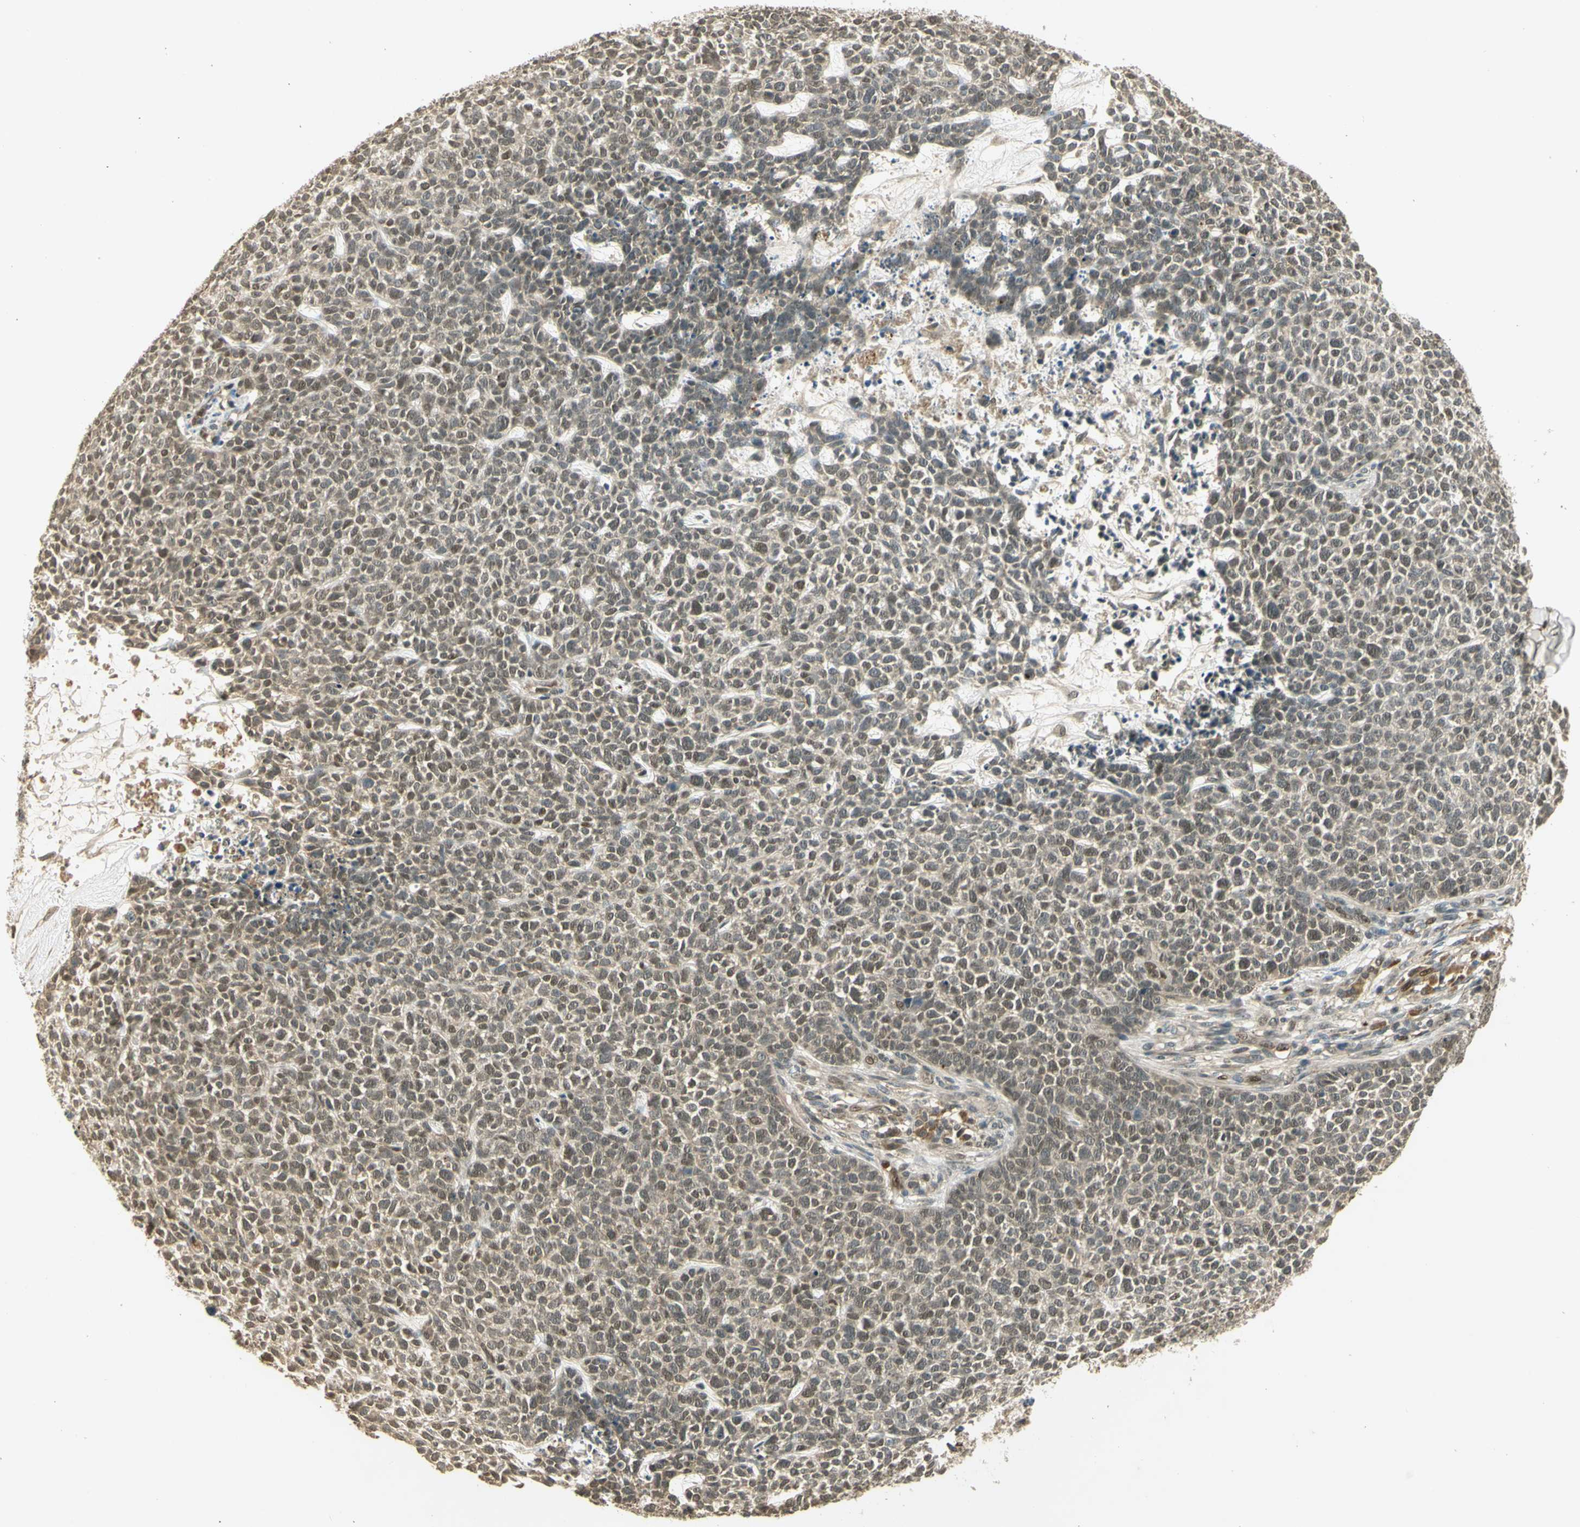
{"staining": {"intensity": "weak", "quantity": ">75%", "location": "nuclear"}, "tissue": "skin cancer", "cell_type": "Tumor cells", "image_type": "cancer", "snomed": [{"axis": "morphology", "description": "Basal cell carcinoma"}, {"axis": "topography", "description": "Skin"}], "caption": "Skin basal cell carcinoma stained with immunohistochemistry (IHC) reveals weak nuclear staining in about >75% of tumor cells.", "gene": "GMEB2", "patient": {"sex": "female", "age": 84}}